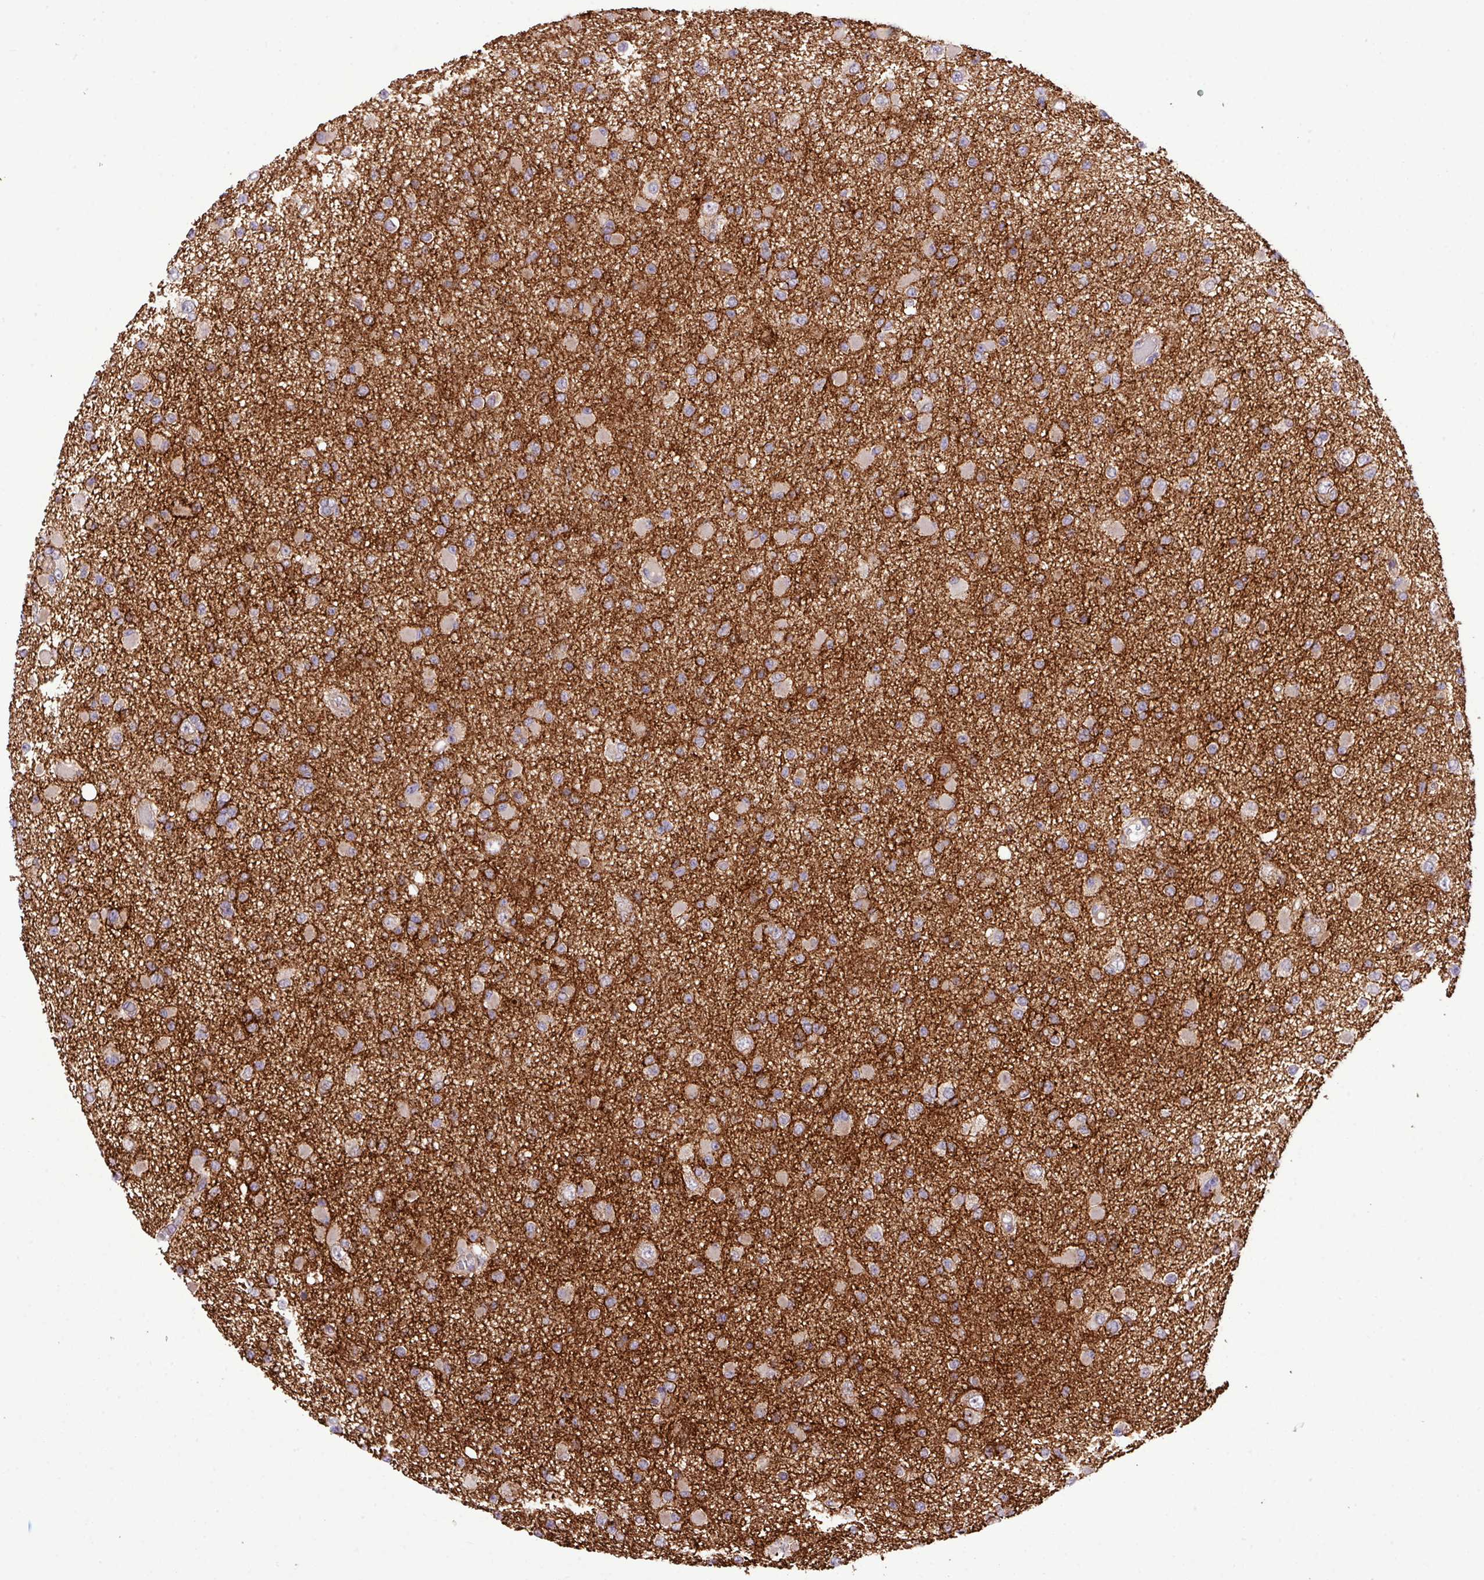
{"staining": {"intensity": "weak", "quantity": ">75%", "location": "cytoplasmic/membranous"}, "tissue": "glioma", "cell_type": "Tumor cells", "image_type": "cancer", "snomed": [{"axis": "morphology", "description": "Glioma, malignant, Low grade"}, {"axis": "topography", "description": "Brain"}], "caption": "Human low-grade glioma (malignant) stained with a brown dye displays weak cytoplasmic/membranous positive positivity in about >75% of tumor cells.", "gene": "B3GNT9", "patient": {"sex": "female", "age": 22}}